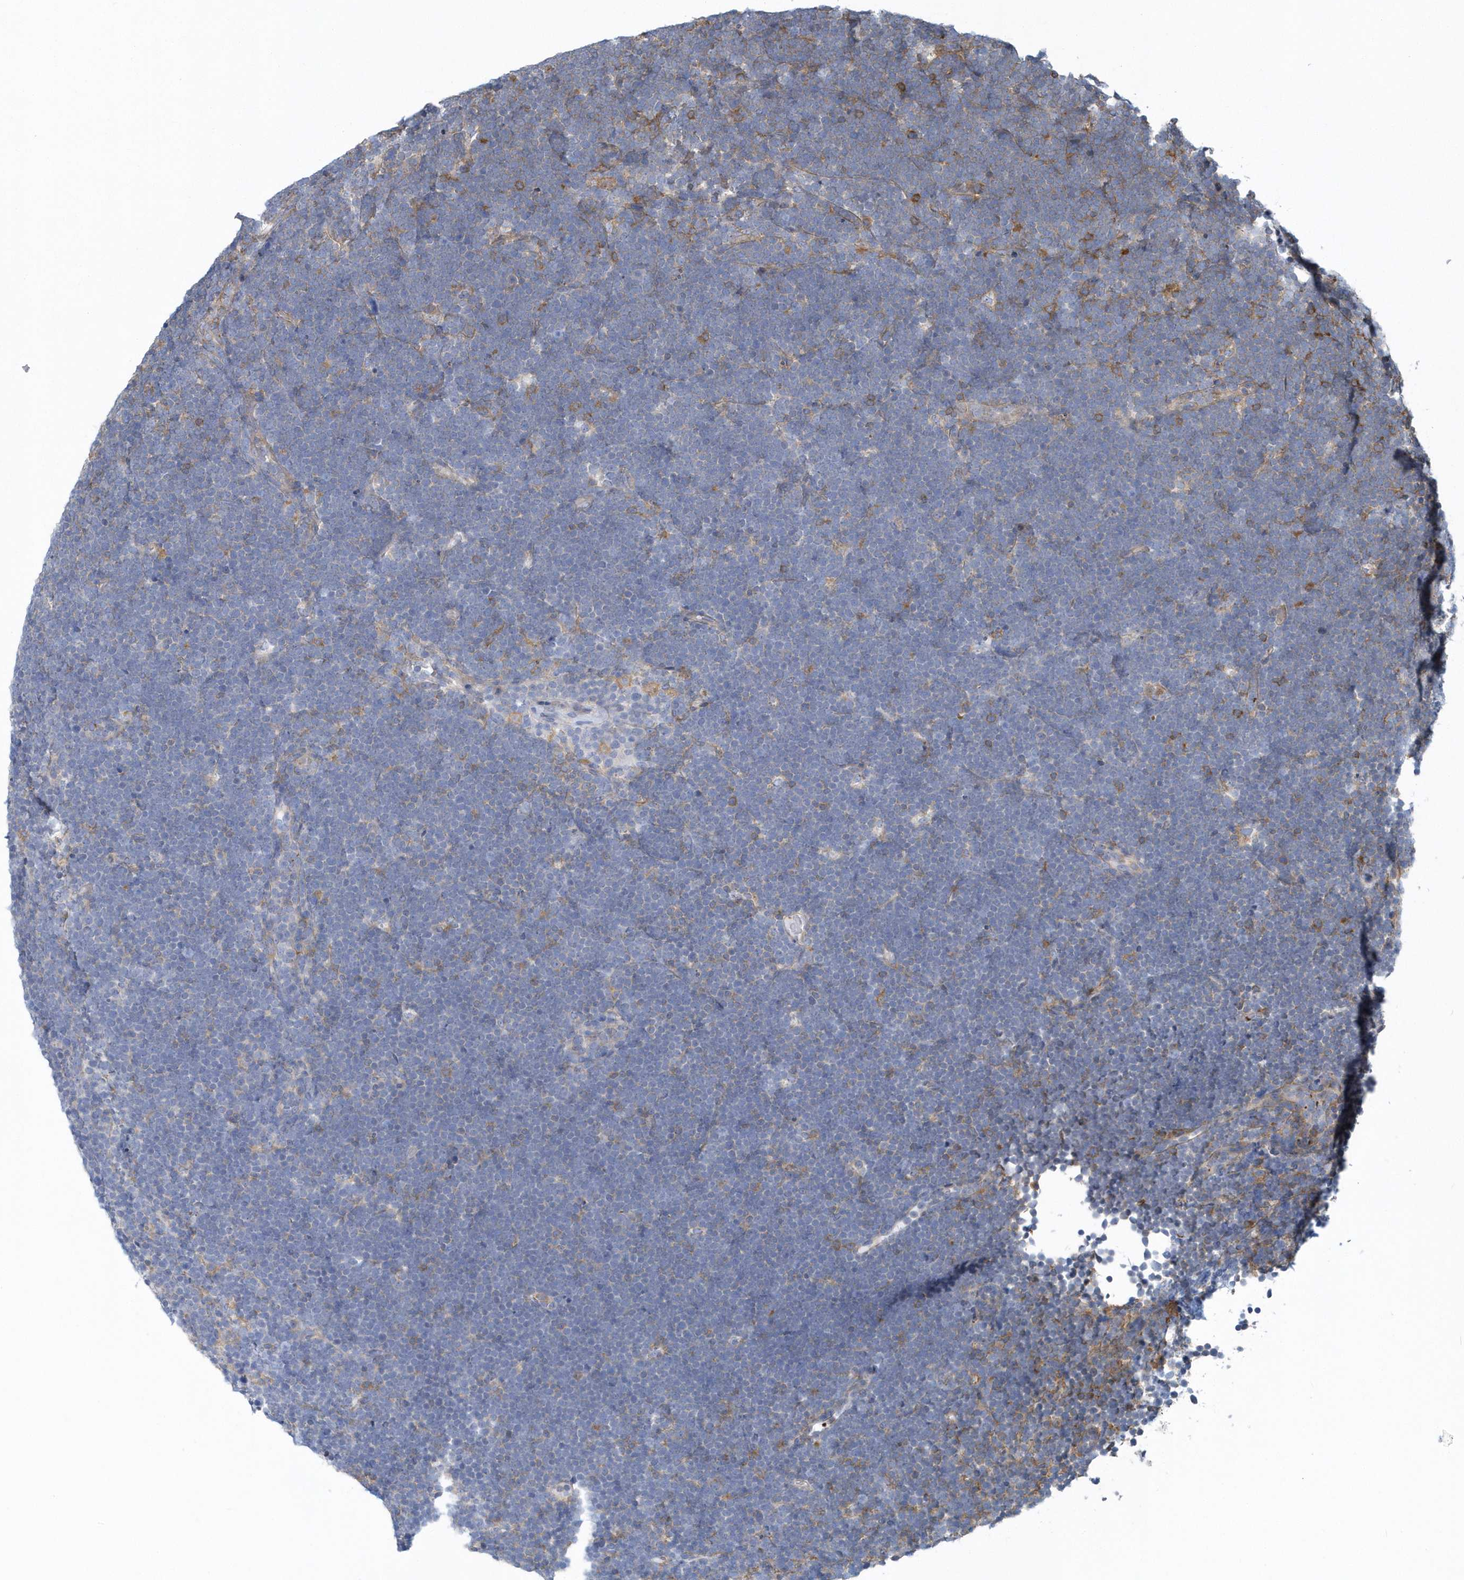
{"staining": {"intensity": "negative", "quantity": "none", "location": "none"}, "tissue": "lymphoma", "cell_type": "Tumor cells", "image_type": "cancer", "snomed": [{"axis": "morphology", "description": "Malignant lymphoma, non-Hodgkin's type, High grade"}, {"axis": "topography", "description": "Lymph node"}], "caption": "Lymphoma stained for a protein using IHC demonstrates no positivity tumor cells.", "gene": "ARAP2", "patient": {"sex": "male", "age": 13}}